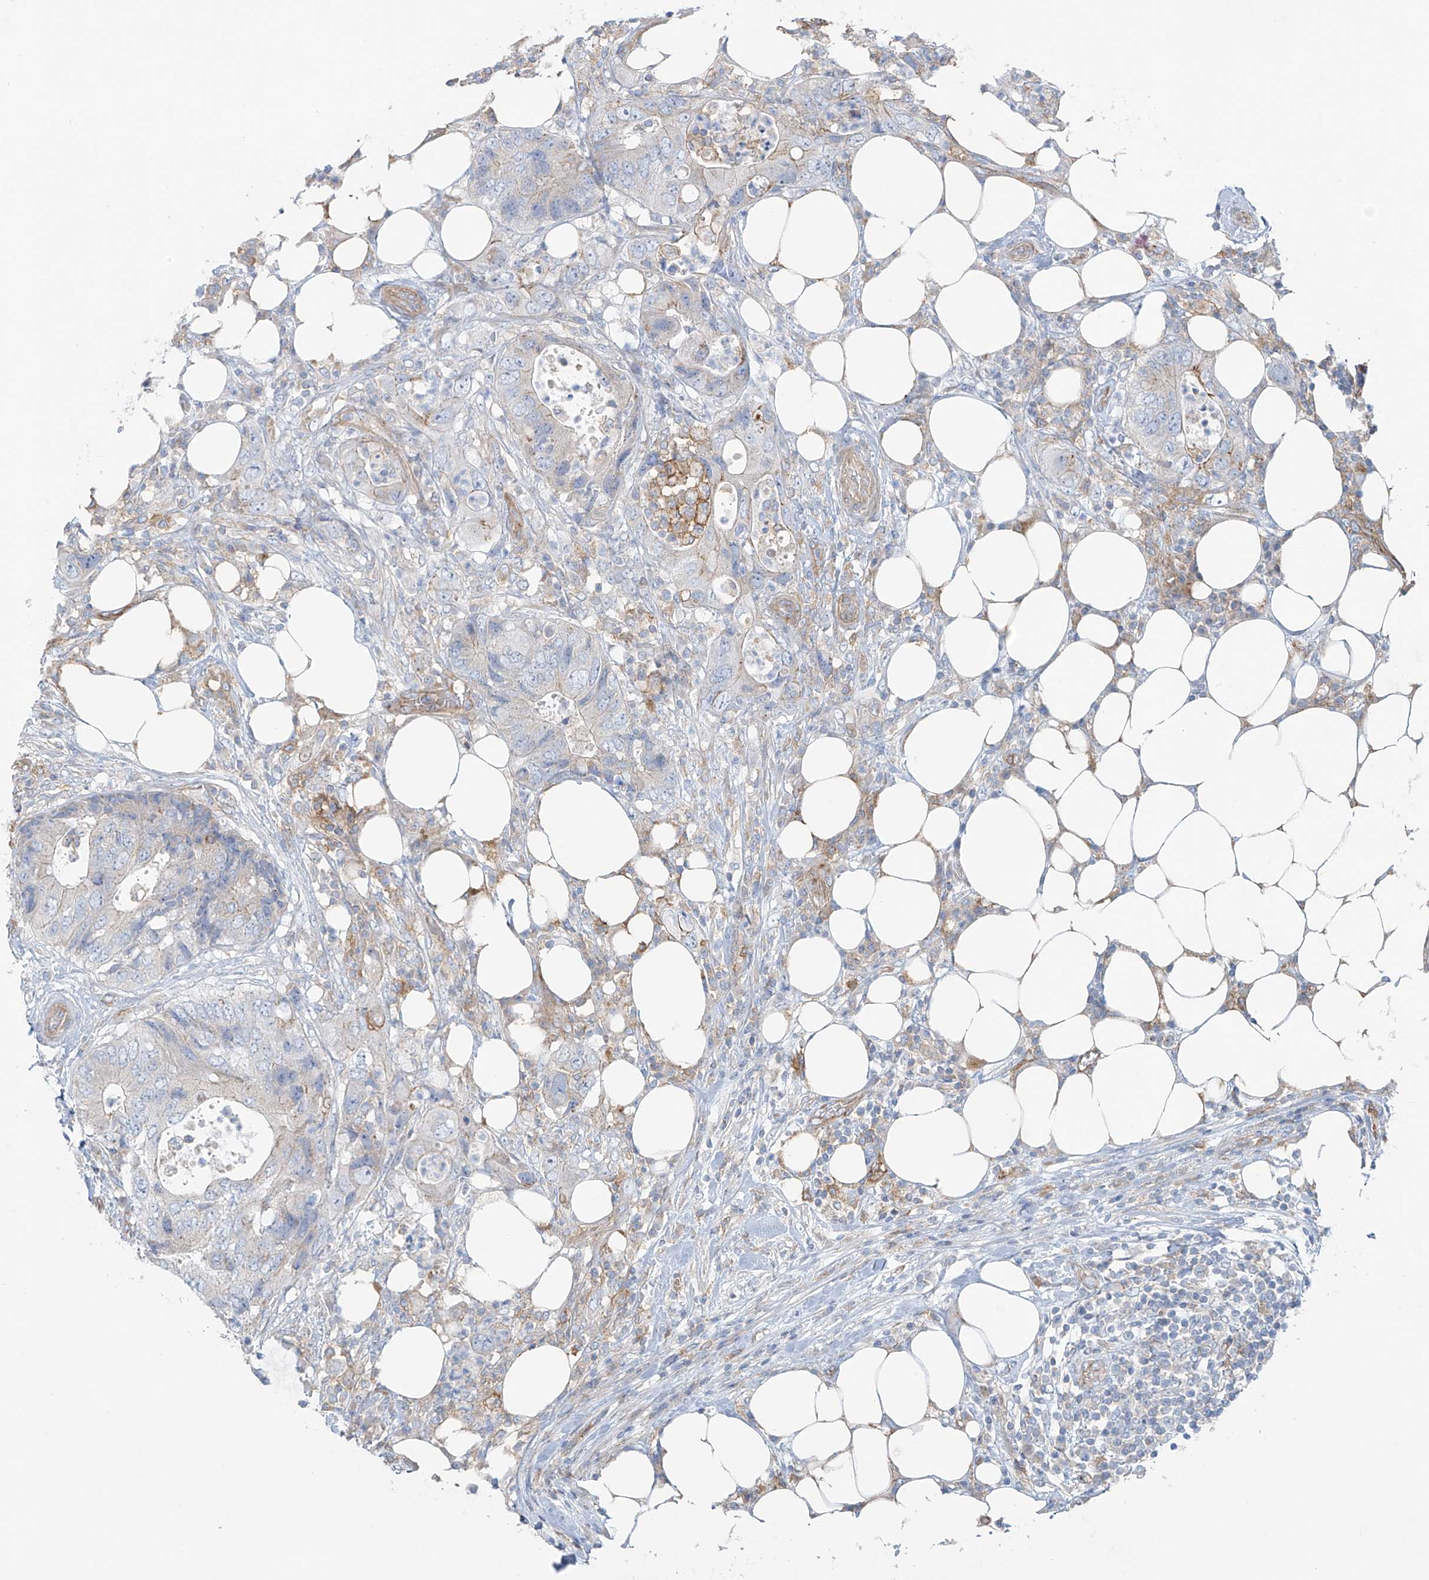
{"staining": {"intensity": "negative", "quantity": "none", "location": "none"}, "tissue": "colorectal cancer", "cell_type": "Tumor cells", "image_type": "cancer", "snomed": [{"axis": "morphology", "description": "Adenocarcinoma, NOS"}, {"axis": "topography", "description": "Colon"}], "caption": "Colorectal adenocarcinoma stained for a protein using IHC reveals no expression tumor cells.", "gene": "VAMP5", "patient": {"sex": "male", "age": 71}}